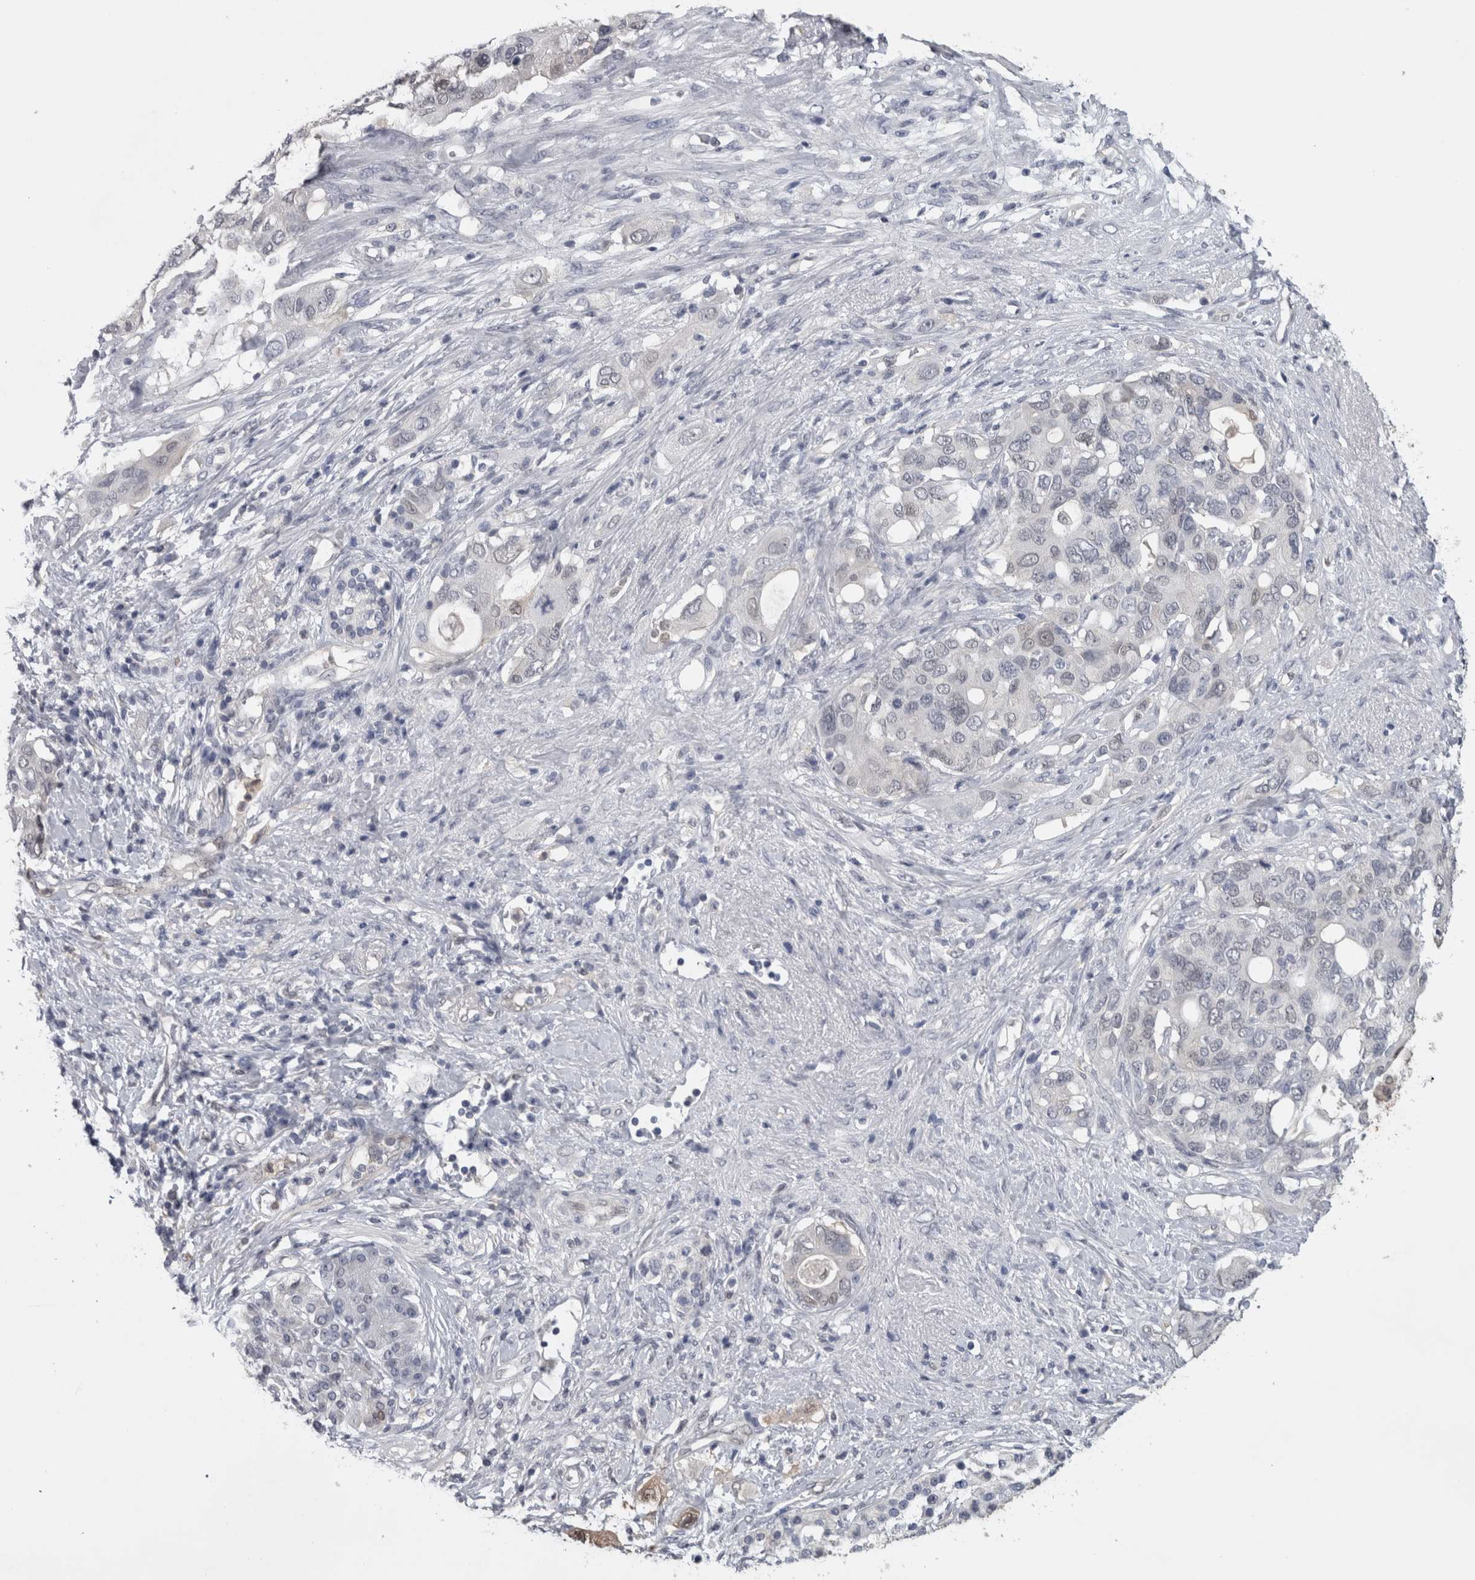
{"staining": {"intensity": "moderate", "quantity": "<25%", "location": "cytoplasmic/membranous,nuclear"}, "tissue": "pancreatic cancer", "cell_type": "Tumor cells", "image_type": "cancer", "snomed": [{"axis": "morphology", "description": "Adenocarcinoma, NOS"}, {"axis": "topography", "description": "Pancreas"}], "caption": "Protein staining displays moderate cytoplasmic/membranous and nuclear positivity in about <25% of tumor cells in pancreatic adenocarcinoma. The staining was performed using DAB to visualize the protein expression in brown, while the nuclei were stained in blue with hematoxylin (Magnification: 20x).", "gene": "NAPRT", "patient": {"sex": "female", "age": 56}}